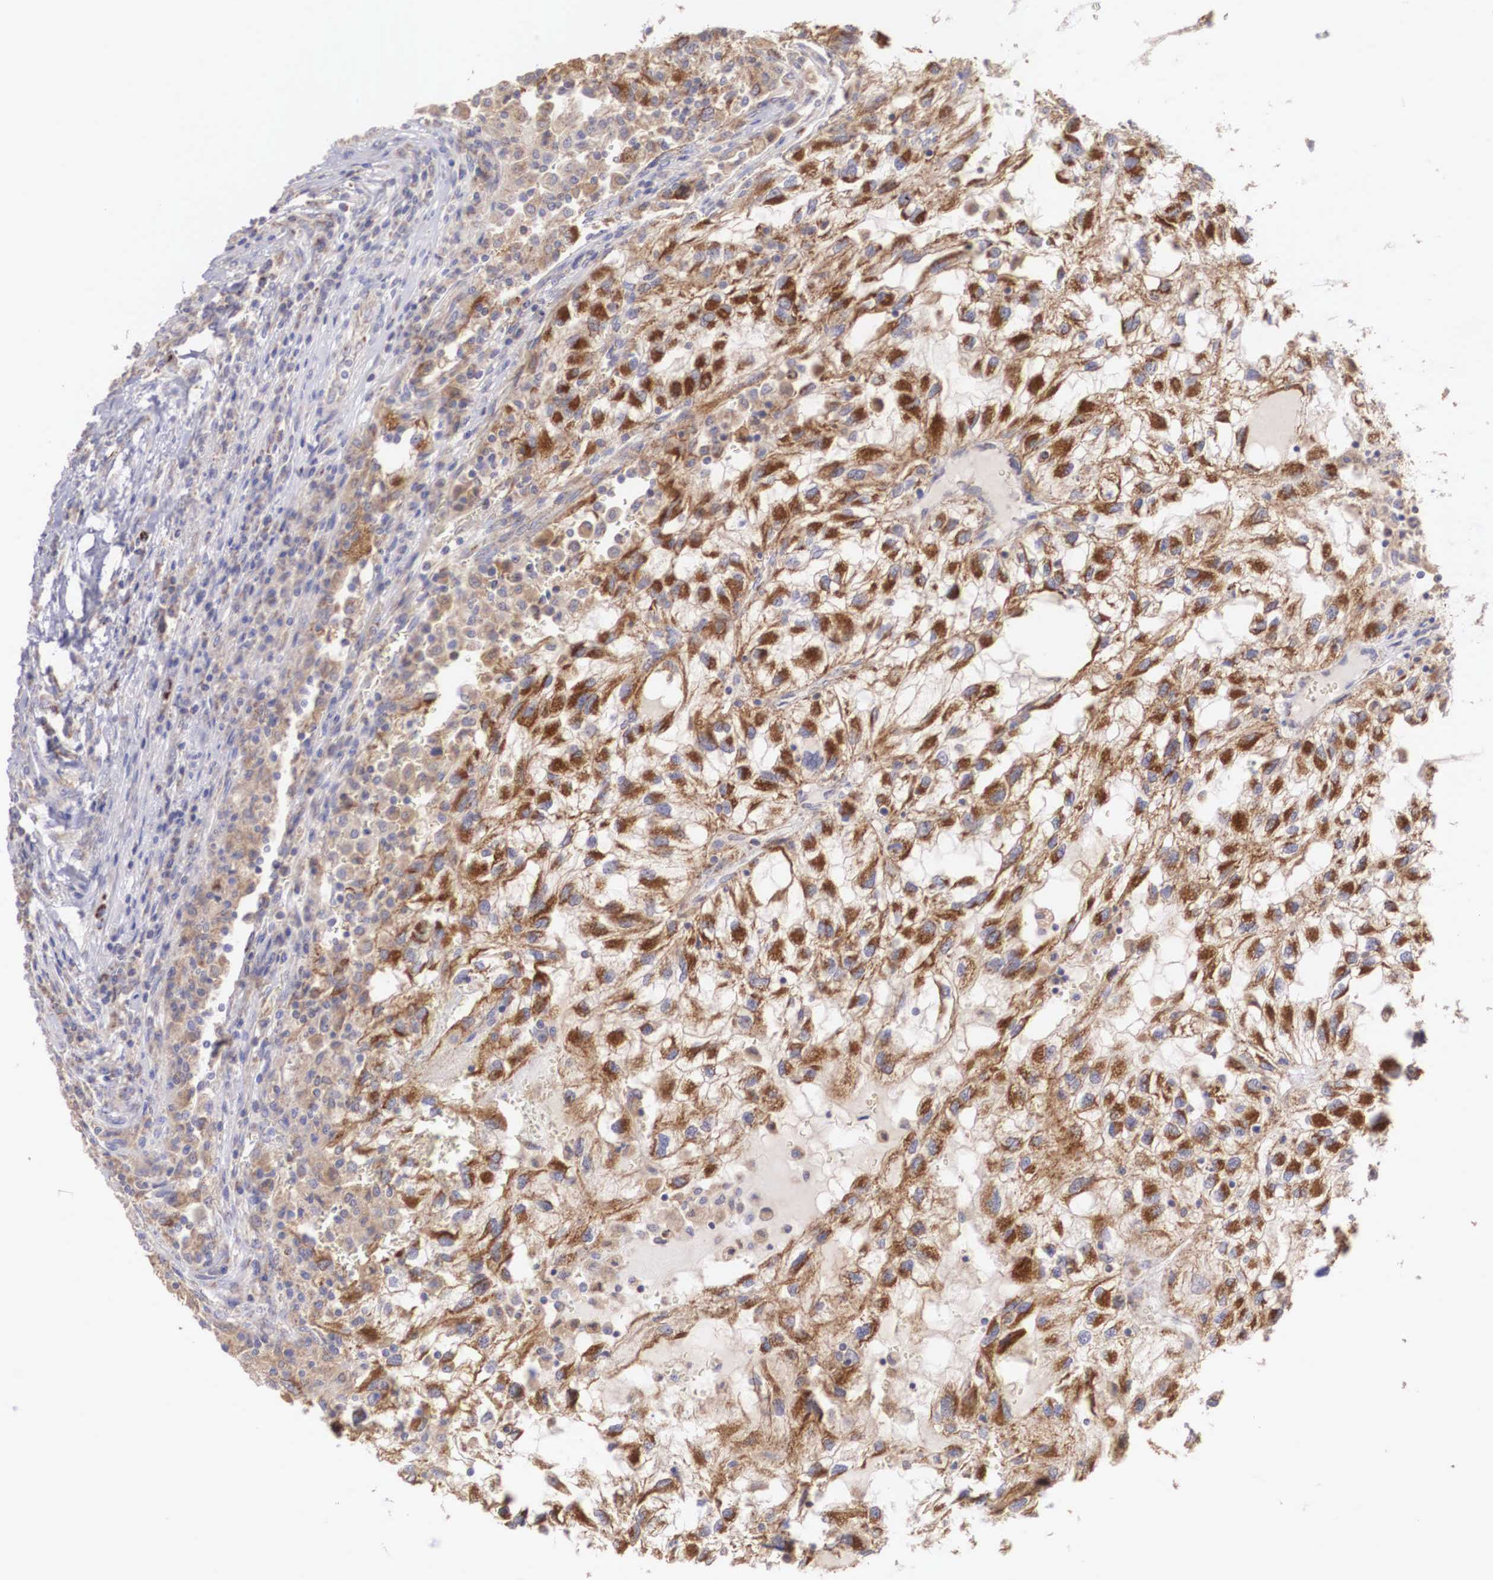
{"staining": {"intensity": "strong", "quantity": ">75%", "location": "cytoplasmic/membranous"}, "tissue": "renal cancer", "cell_type": "Tumor cells", "image_type": "cancer", "snomed": [{"axis": "morphology", "description": "Normal tissue, NOS"}, {"axis": "morphology", "description": "Adenocarcinoma, NOS"}, {"axis": "topography", "description": "Kidney"}], "caption": "Immunohistochemical staining of human renal cancer (adenocarcinoma) exhibits high levels of strong cytoplasmic/membranous protein staining in approximately >75% of tumor cells. Using DAB (3,3'-diaminobenzidine) (brown) and hematoxylin (blue) stains, captured at high magnification using brightfield microscopy.", "gene": "XPNPEP3", "patient": {"sex": "male", "age": 71}}